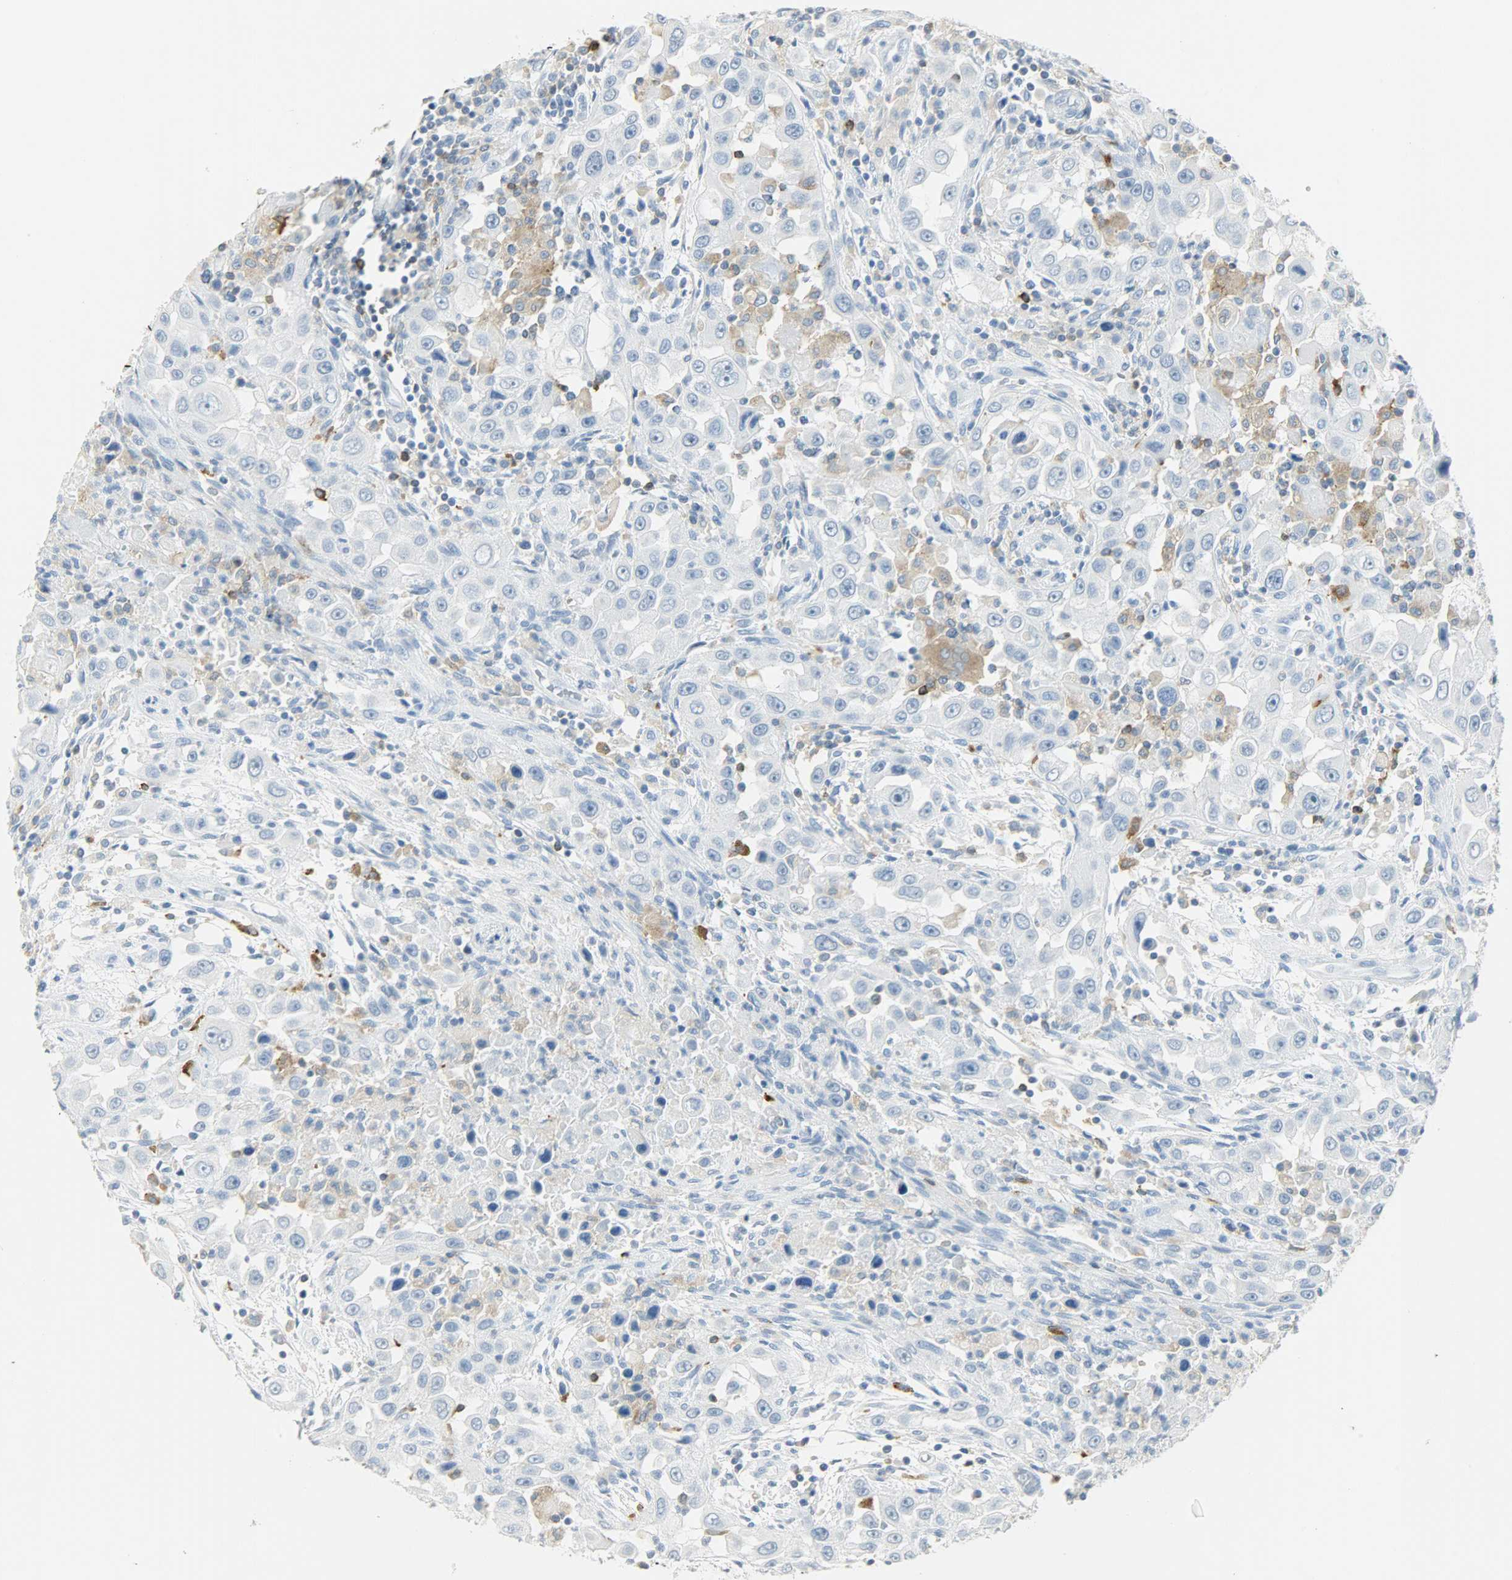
{"staining": {"intensity": "negative", "quantity": "none", "location": "none"}, "tissue": "head and neck cancer", "cell_type": "Tumor cells", "image_type": "cancer", "snomed": [{"axis": "morphology", "description": "Carcinoma, NOS"}, {"axis": "topography", "description": "Head-Neck"}], "caption": "Head and neck cancer (carcinoma) stained for a protein using IHC shows no expression tumor cells.", "gene": "PTPN6", "patient": {"sex": "male", "age": 87}}